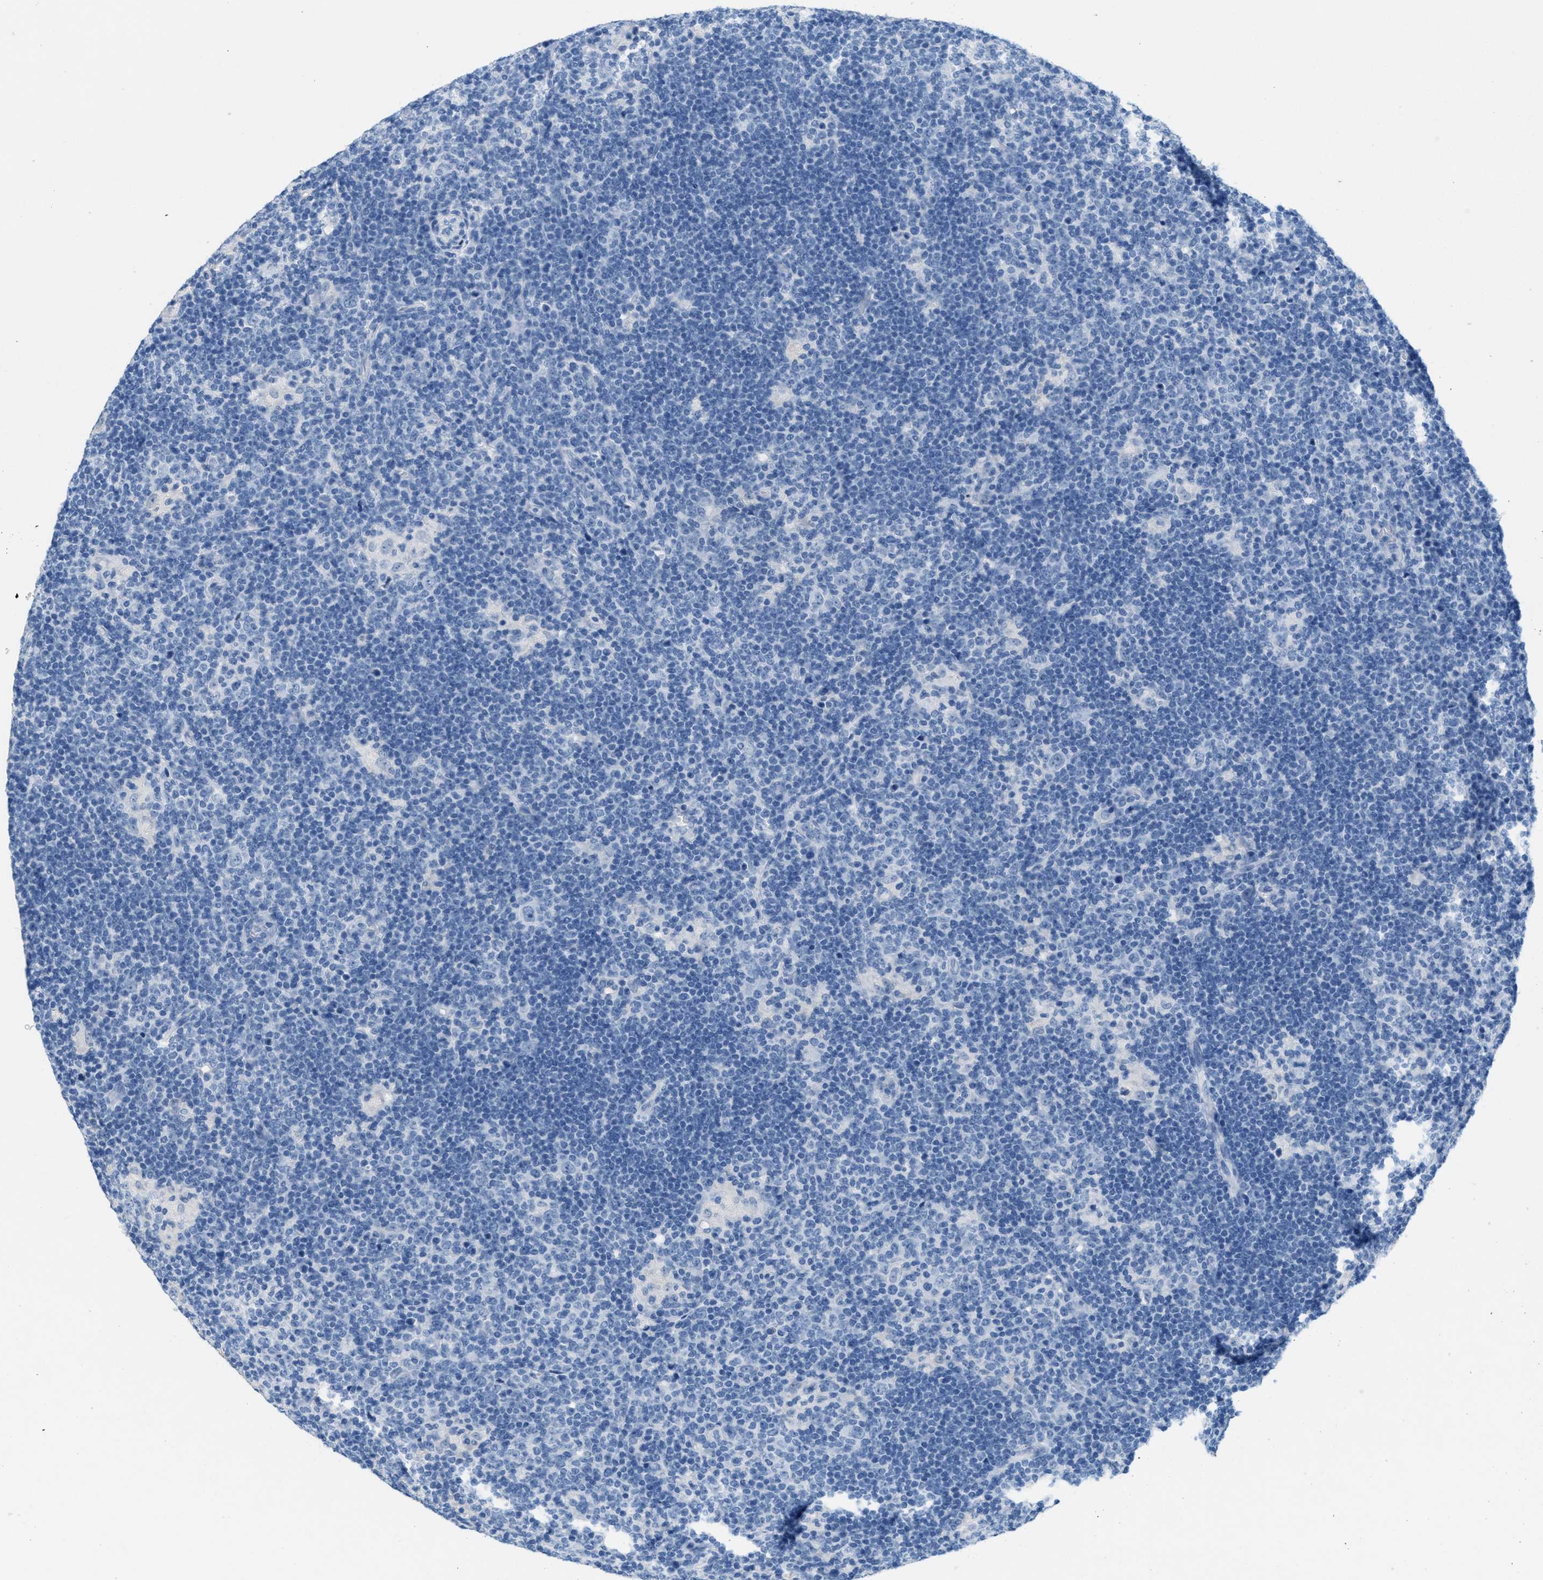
{"staining": {"intensity": "negative", "quantity": "none", "location": "none"}, "tissue": "lymphoma", "cell_type": "Tumor cells", "image_type": "cancer", "snomed": [{"axis": "morphology", "description": "Hodgkin's disease, NOS"}, {"axis": "topography", "description": "Lymph node"}], "caption": "Immunohistochemistry micrograph of Hodgkin's disease stained for a protein (brown), which displays no staining in tumor cells. Brightfield microscopy of immunohistochemistry stained with DAB (brown) and hematoxylin (blue), captured at high magnification.", "gene": "GPM6A", "patient": {"sex": "female", "age": 57}}